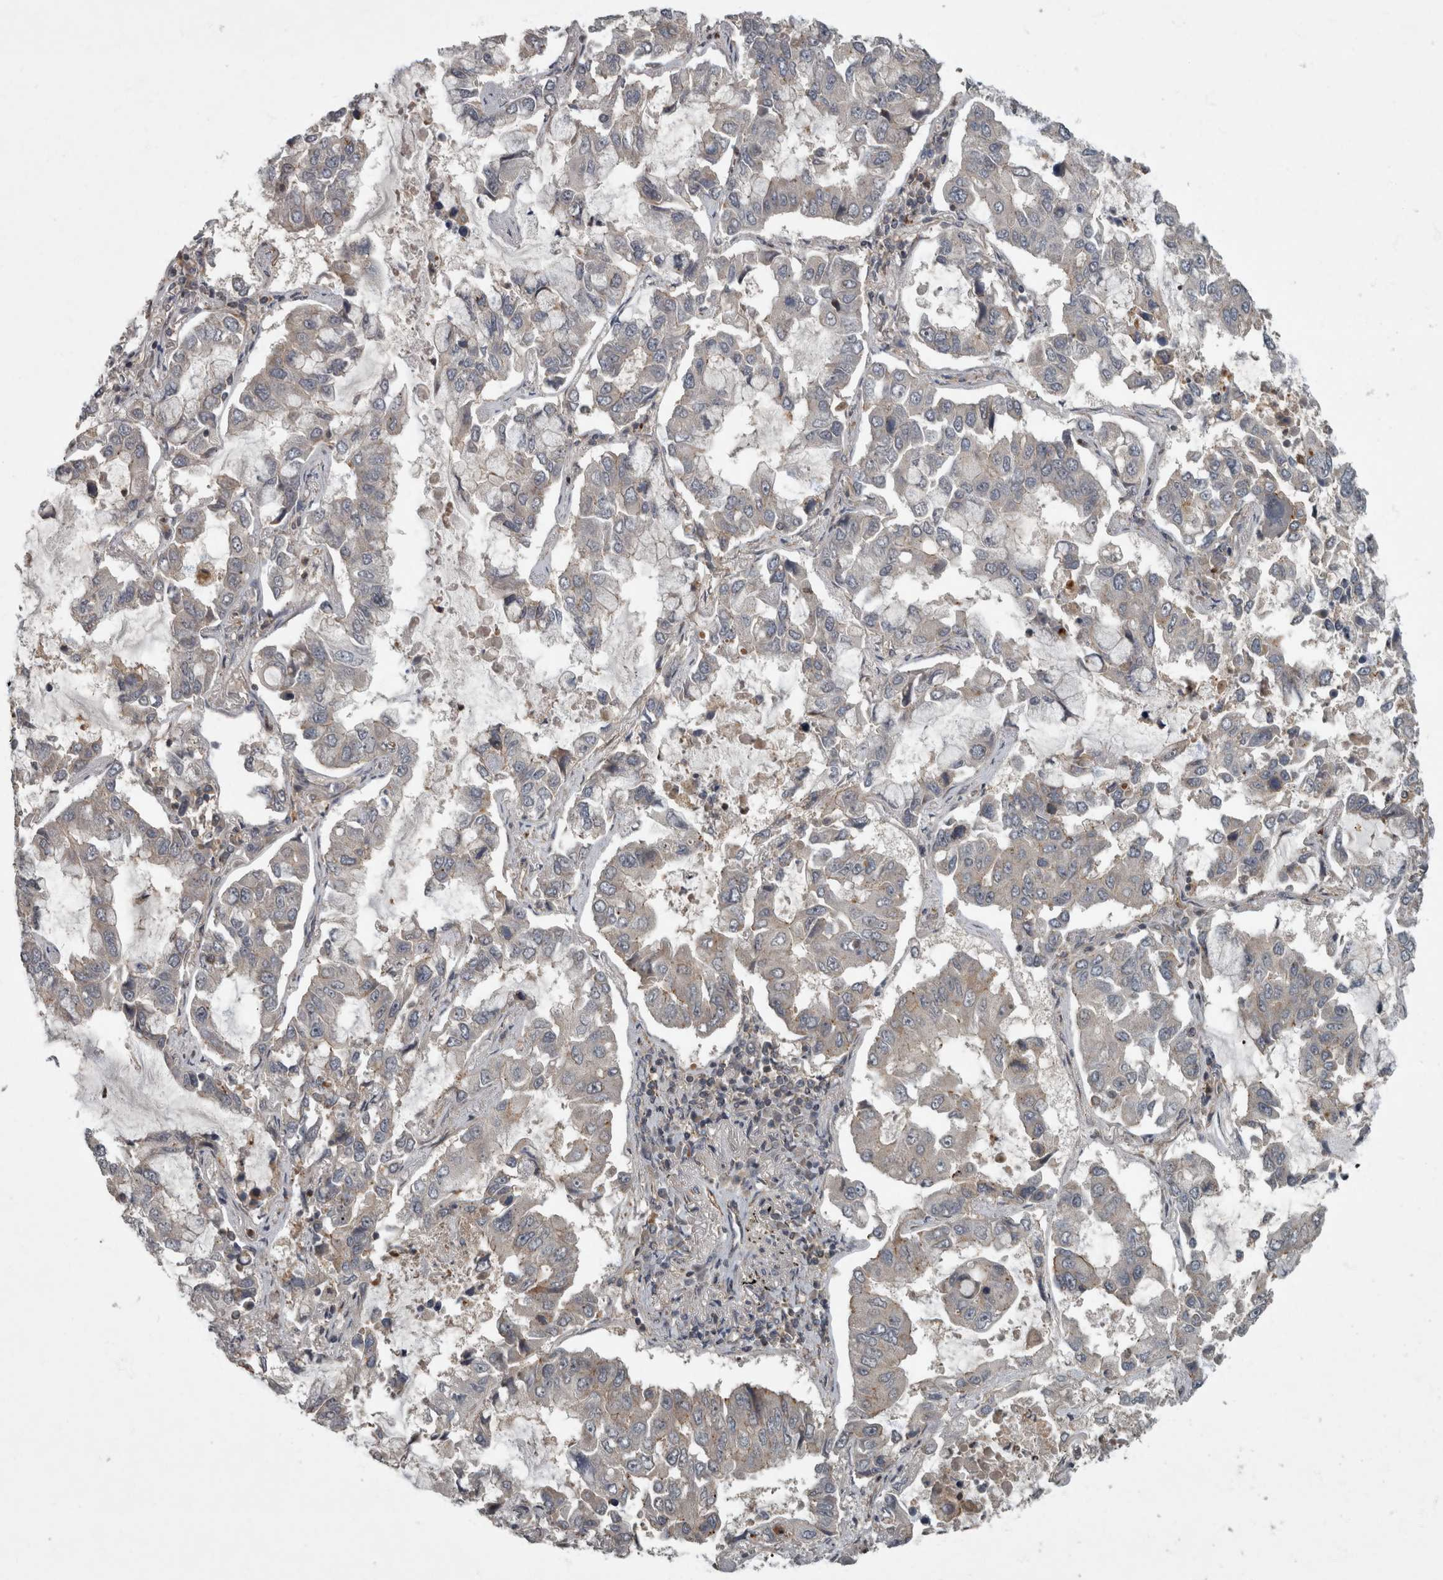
{"staining": {"intensity": "weak", "quantity": "<25%", "location": "cytoplasmic/membranous"}, "tissue": "lung cancer", "cell_type": "Tumor cells", "image_type": "cancer", "snomed": [{"axis": "morphology", "description": "Adenocarcinoma, NOS"}, {"axis": "topography", "description": "Lung"}], "caption": "Lung cancer was stained to show a protein in brown. There is no significant staining in tumor cells.", "gene": "VEGFD", "patient": {"sex": "male", "age": 64}}